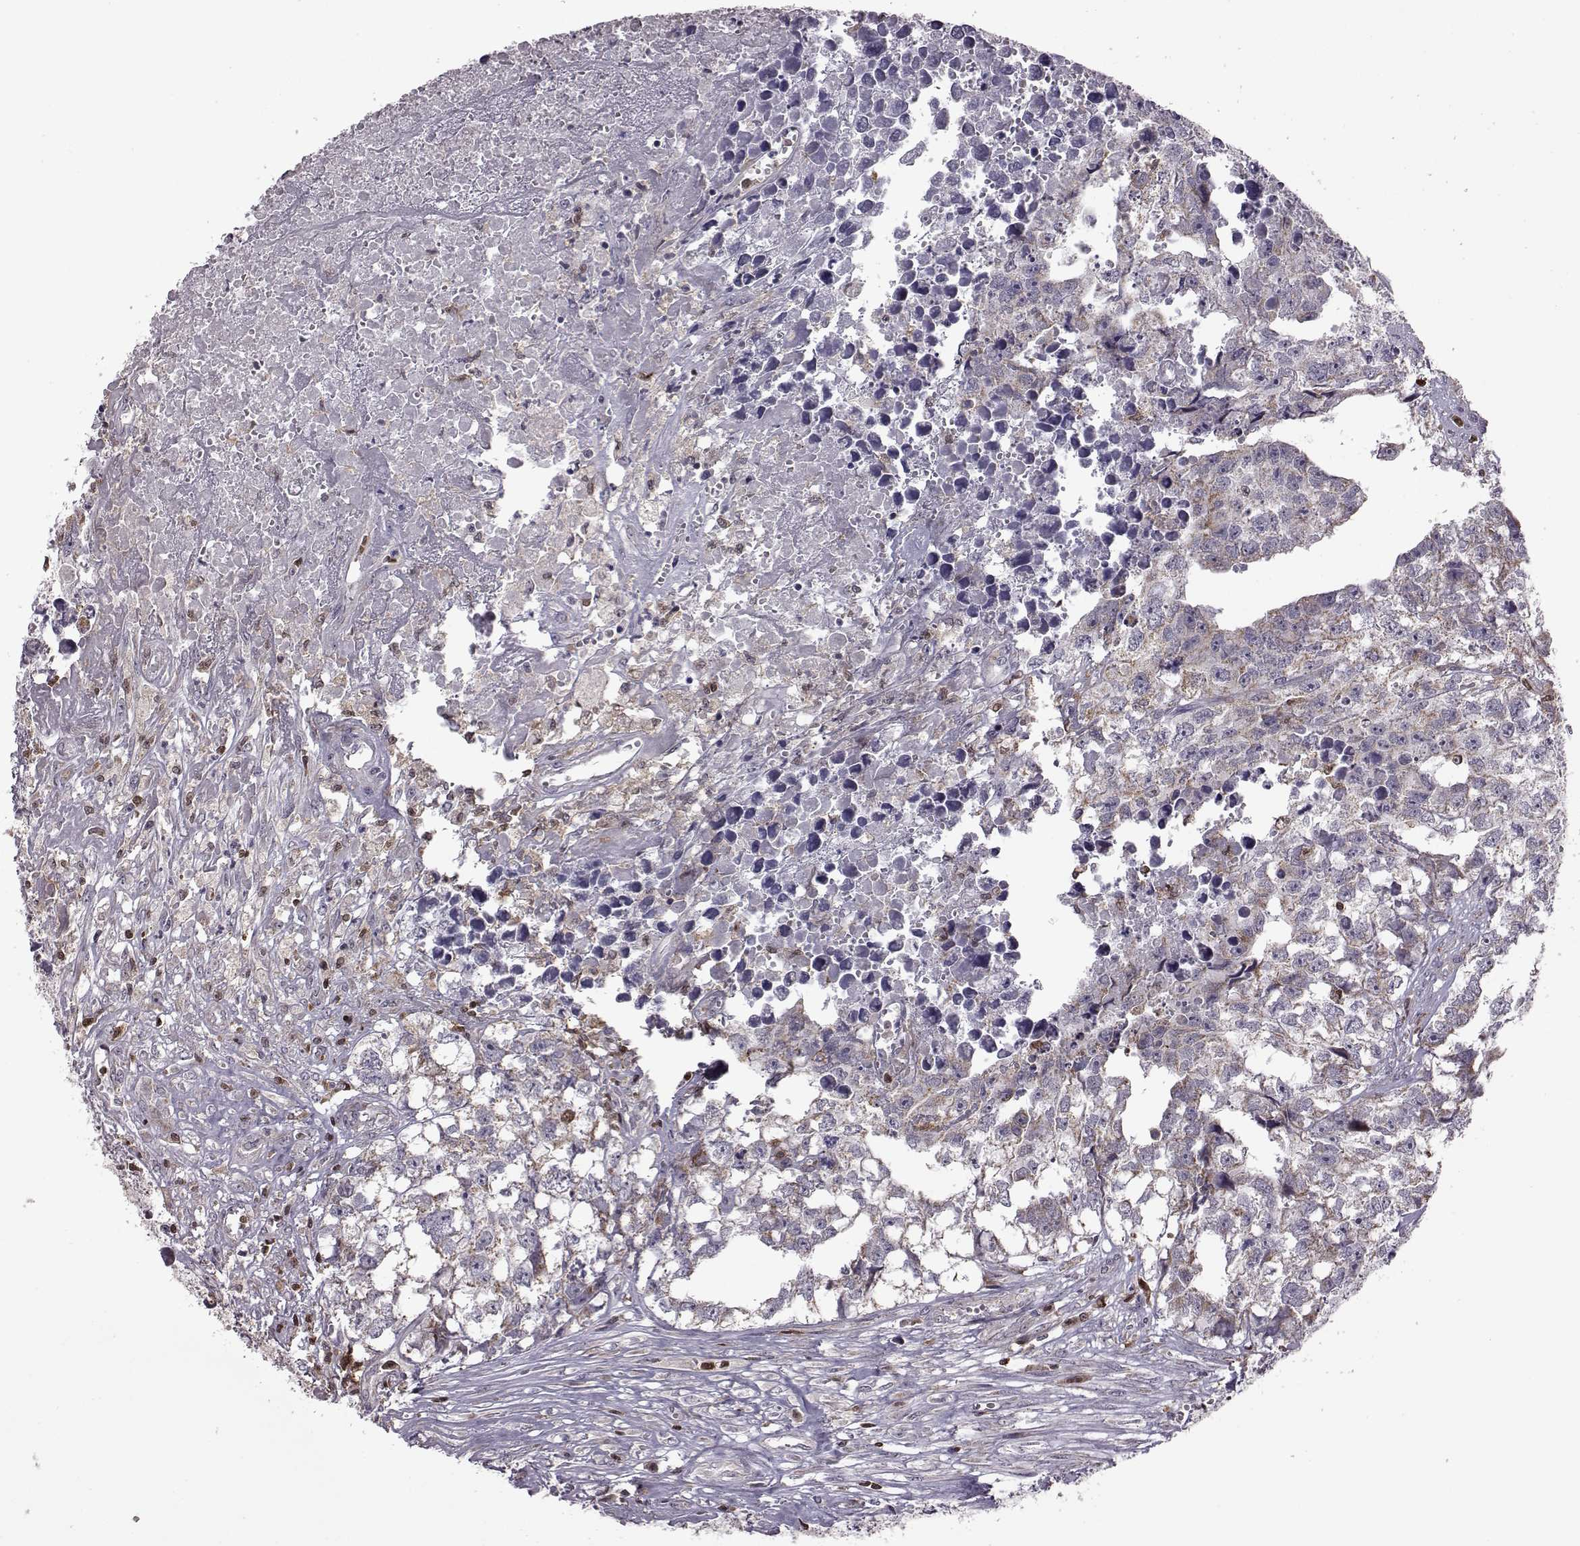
{"staining": {"intensity": "negative", "quantity": "none", "location": "none"}, "tissue": "testis cancer", "cell_type": "Tumor cells", "image_type": "cancer", "snomed": [{"axis": "morphology", "description": "Carcinoma, Embryonal, NOS"}, {"axis": "morphology", "description": "Teratoma, malignant, NOS"}, {"axis": "topography", "description": "Testis"}], "caption": "This is a micrograph of immunohistochemistry staining of testis cancer (teratoma (malignant)), which shows no positivity in tumor cells.", "gene": "DOK2", "patient": {"sex": "male", "age": 44}}